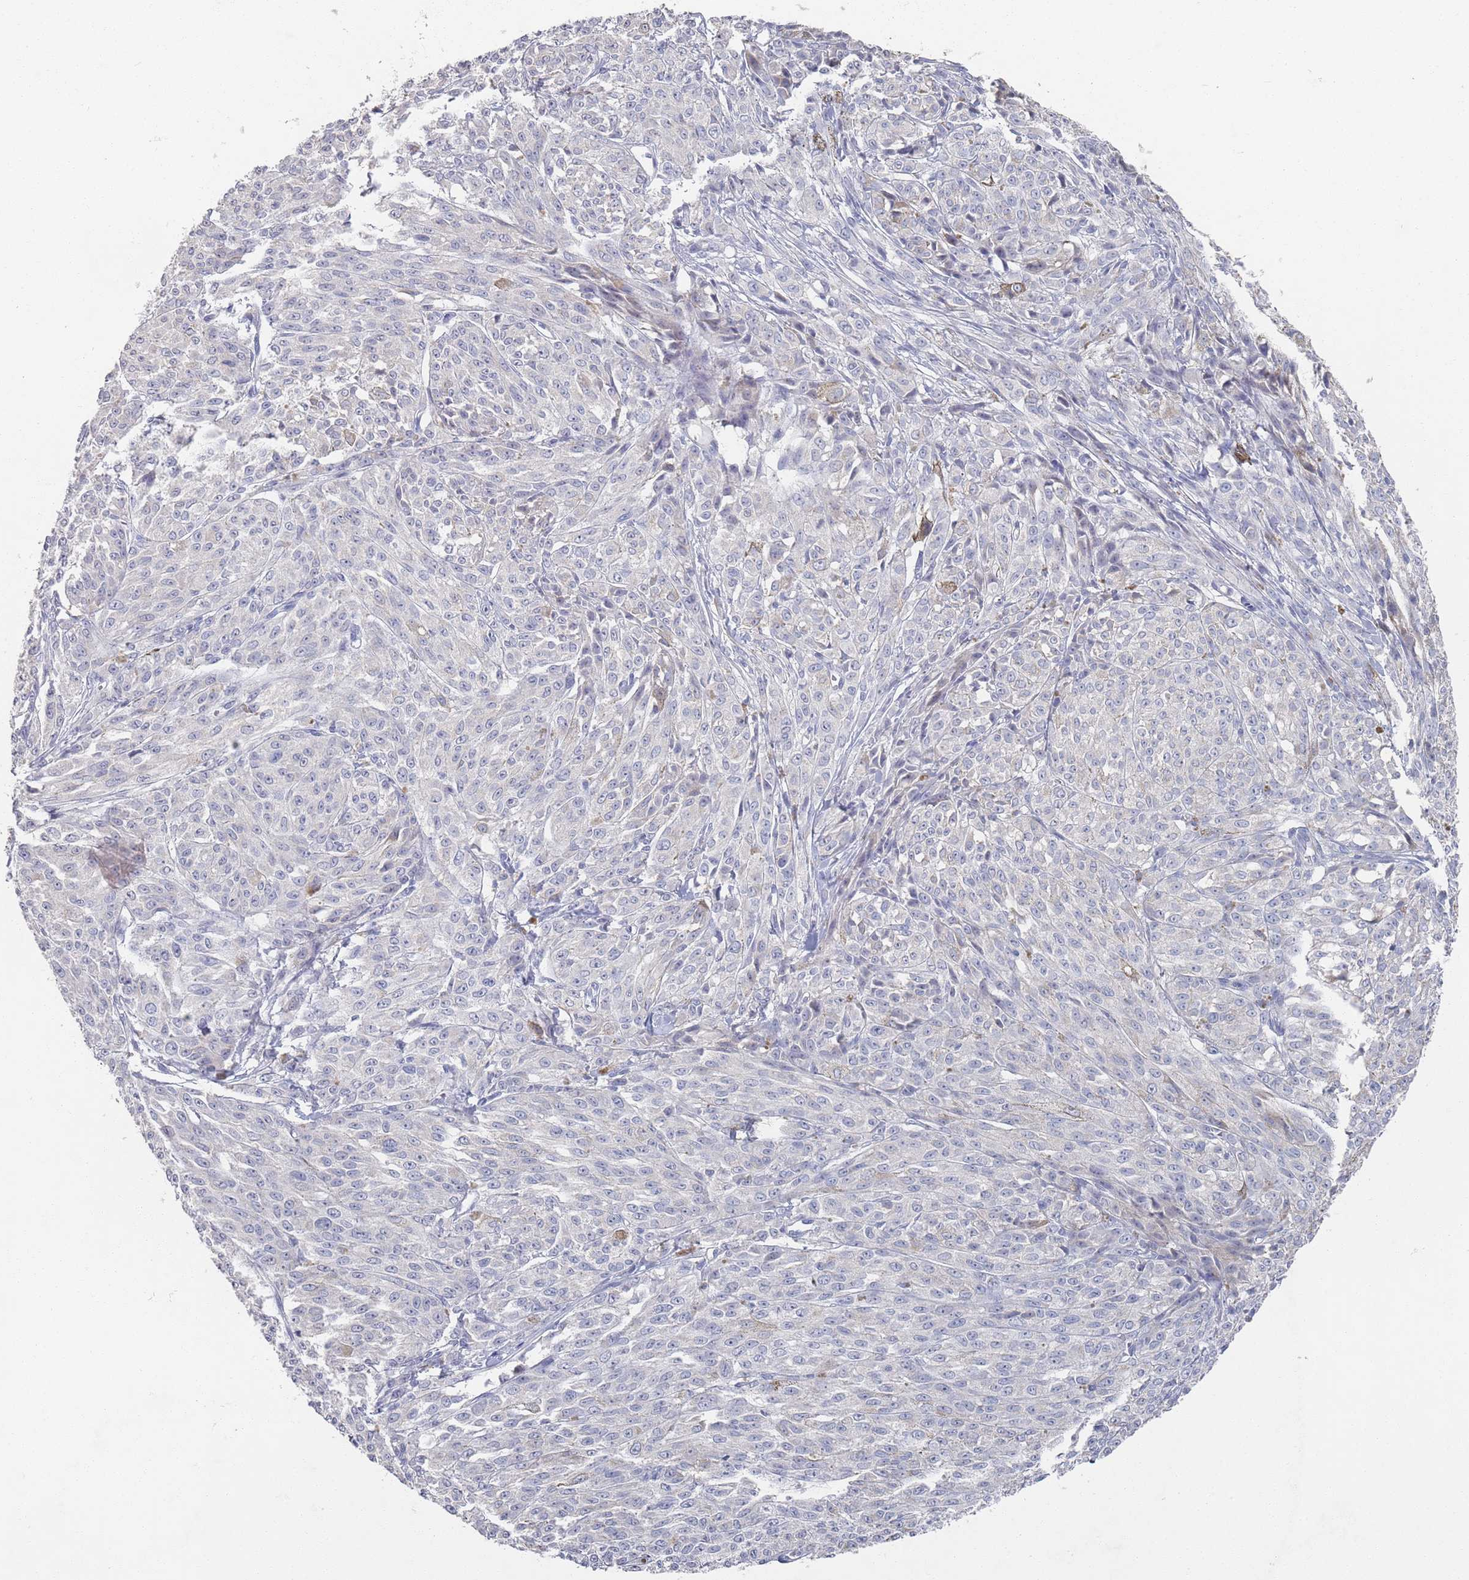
{"staining": {"intensity": "negative", "quantity": "none", "location": "none"}, "tissue": "melanoma", "cell_type": "Tumor cells", "image_type": "cancer", "snomed": [{"axis": "morphology", "description": "Malignant melanoma, NOS"}, {"axis": "topography", "description": "Skin"}], "caption": "Immunohistochemistry micrograph of neoplastic tissue: human melanoma stained with DAB demonstrates no significant protein positivity in tumor cells.", "gene": "PROM2", "patient": {"sex": "female", "age": 52}}